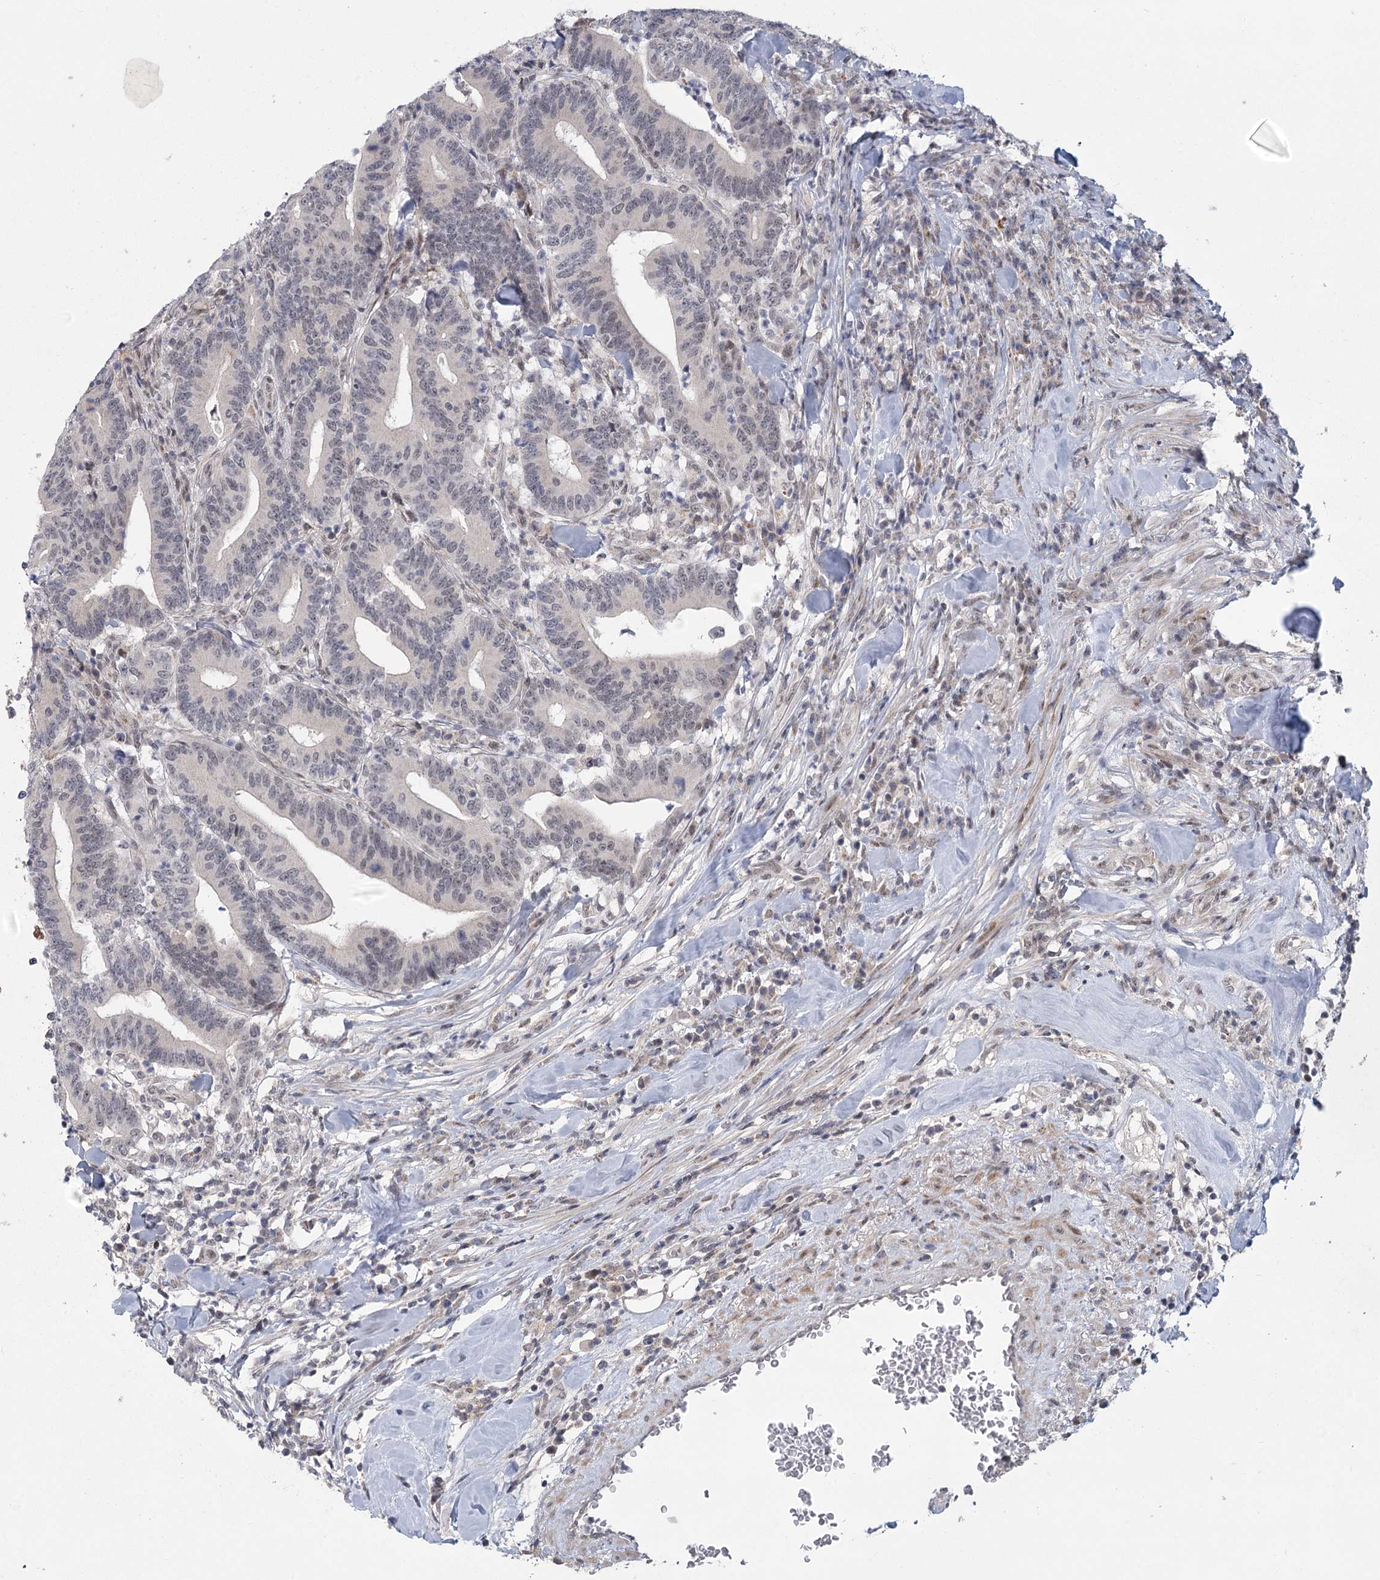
{"staining": {"intensity": "negative", "quantity": "none", "location": "none"}, "tissue": "colorectal cancer", "cell_type": "Tumor cells", "image_type": "cancer", "snomed": [{"axis": "morphology", "description": "Adenocarcinoma, NOS"}, {"axis": "topography", "description": "Colon"}], "caption": "IHC image of neoplastic tissue: human colorectal adenocarcinoma stained with DAB exhibits no significant protein expression in tumor cells.", "gene": "CIB4", "patient": {"sex": "female", "age": 66}}